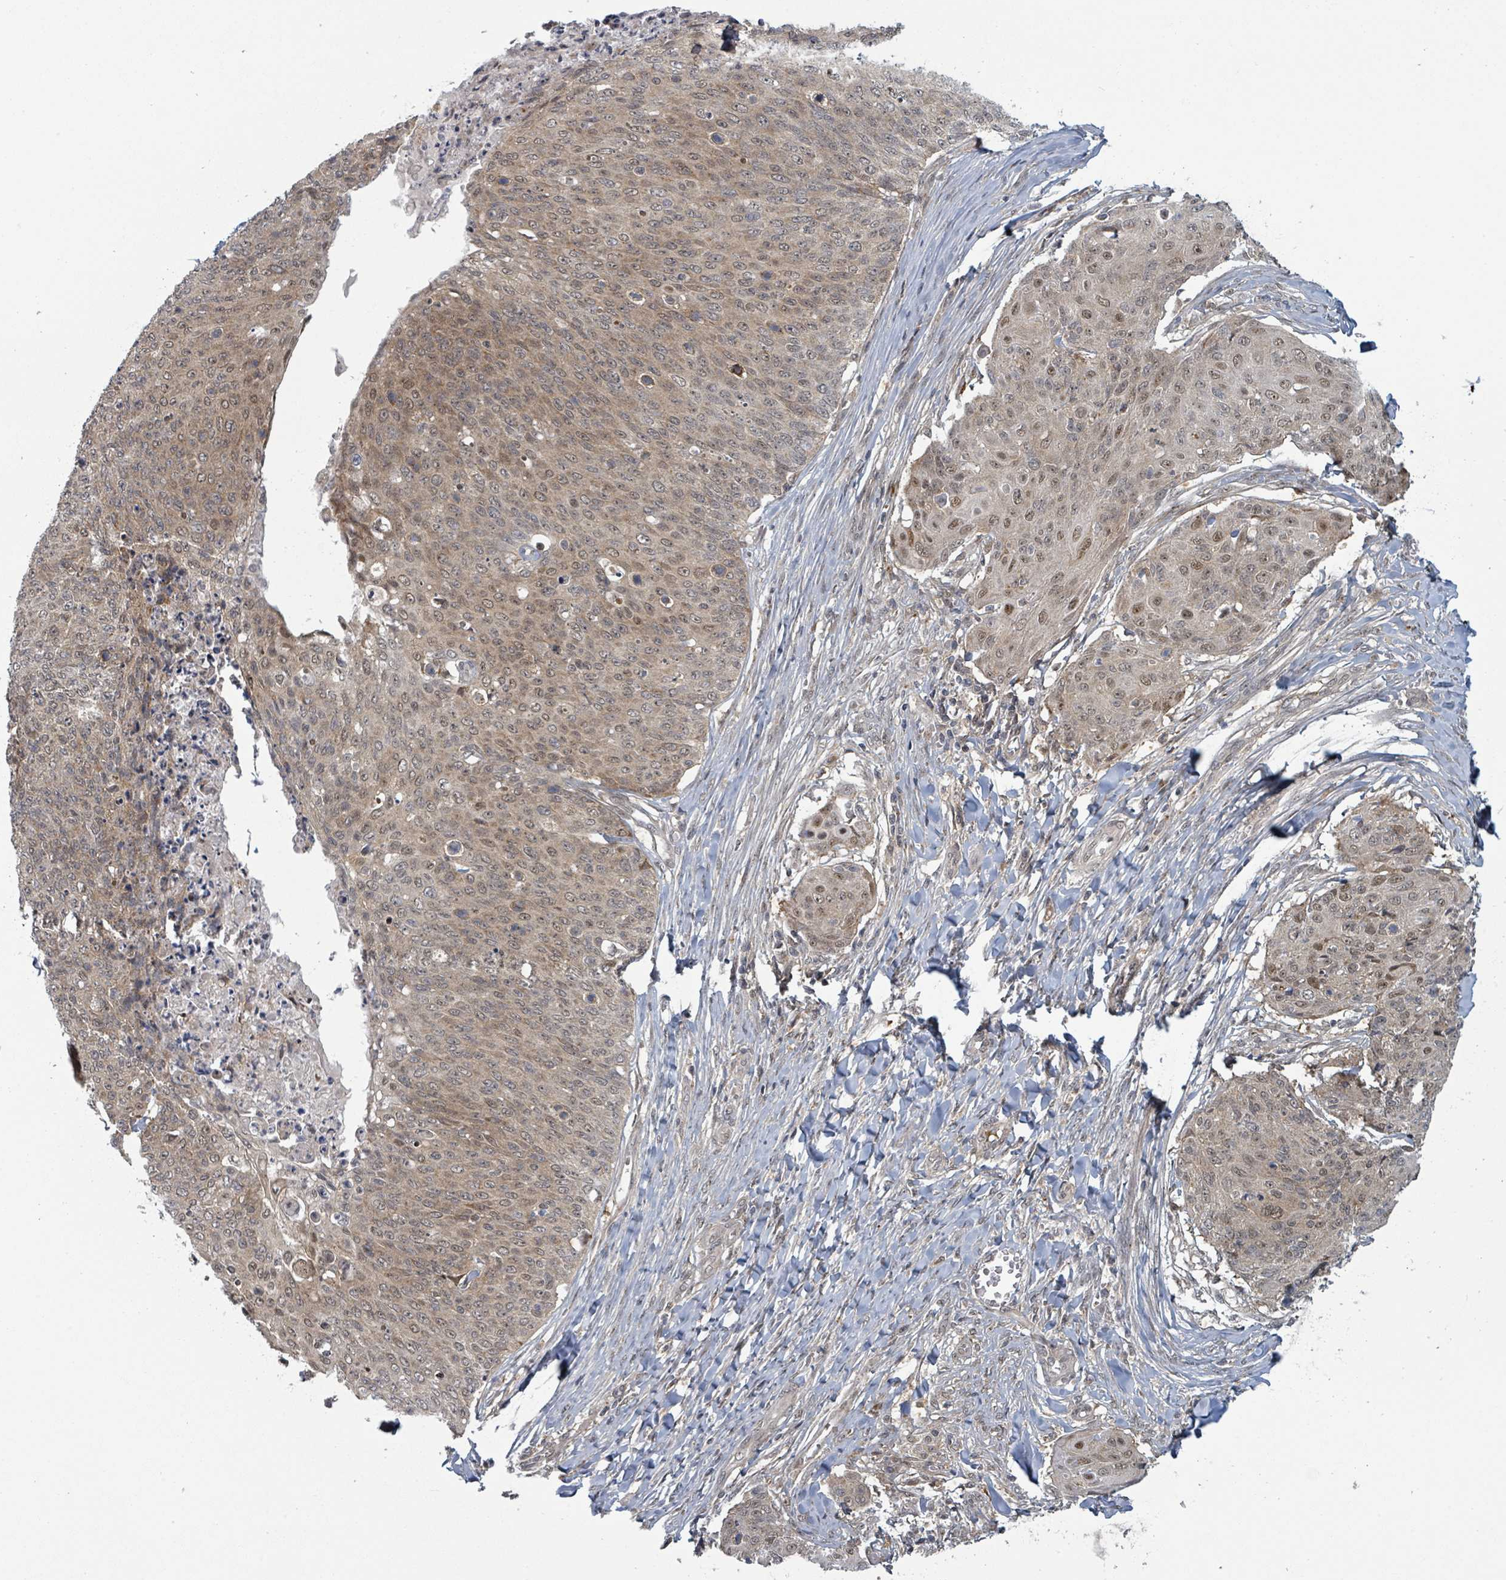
{"staining": {"intensity": "moderate", "quantity": "25%-75%", "location": "cytoplasmic/membranous,nuclear"}, "tissue": "skin cancer", "cell_type": "Tumor cells", "image_type": "cancer", "snomed": [{"axis": "morphology", "description": "Squamous cell carcinoma, NOS"}, {"axis": "topography", "description": "Skin"}, {"axis": "topography", "description": "Vulva"}], "caption": "An image of human squamous cell carcinoma (skin) stained for a protein demonstrates moderate cytoplasmic/membranous and nuclear brown staining in tumor cells. Immunohistochemistry stains the protein in brown and the nuclei are stained blue.", "gene": "GTF3C1", "patient": {"sex": "female", "age": 85}}